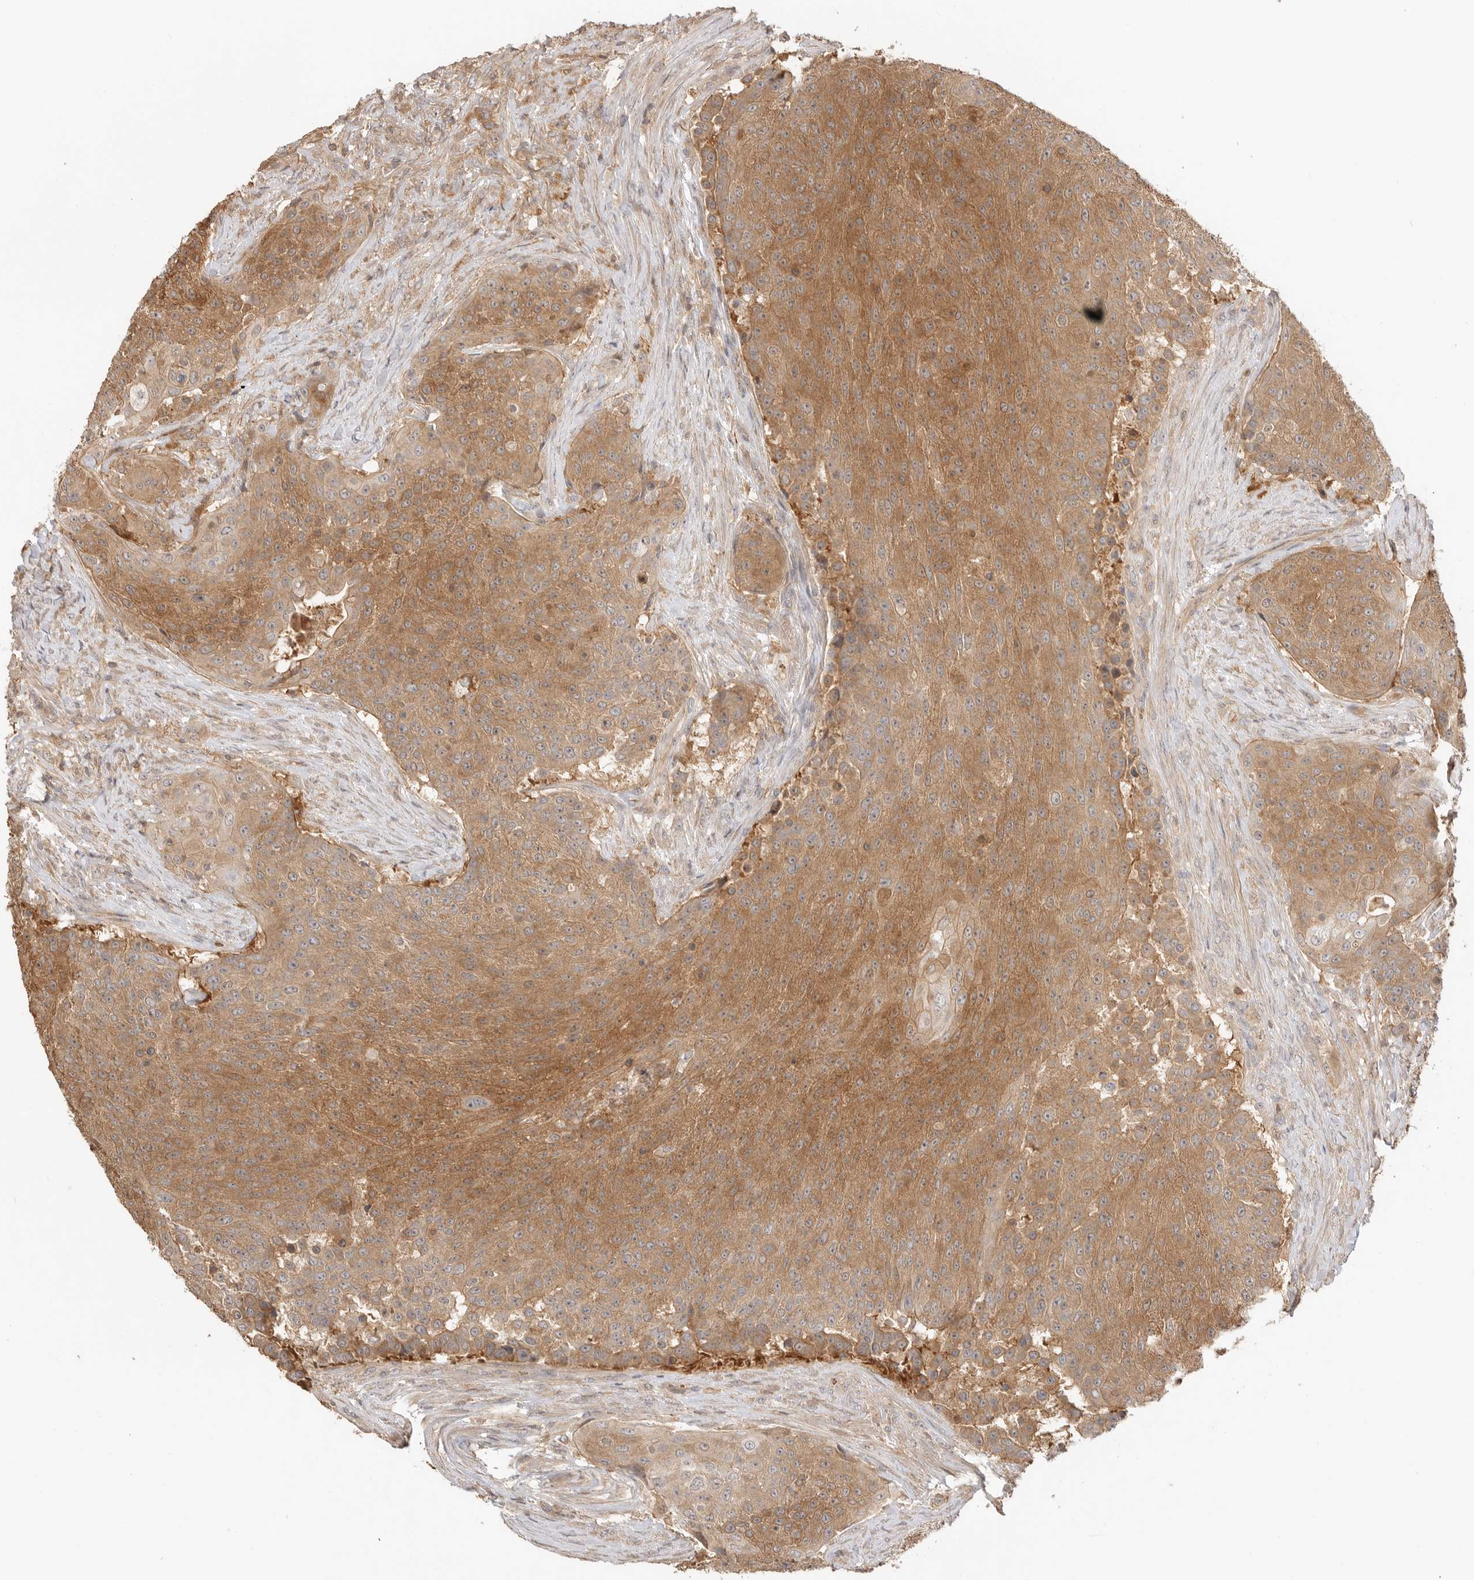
{"staining": {"intensity": "moderate", "quantity": ">75%", "location": "cytoplasmic/membranous"}, "tissue": "urothelial cancer", "cell_type": "Tumor cells", "image_type": "cancer", "snomed": [{"axis": "morphology", "description": "Urothelial carcinoma, High grade"}, {"axis": "topography", "description": "Urinary bladder"}], "caption": "Urothelial cancer stained with a protein marker demonstrates moderate staining in tumor cells.", "gene": "CLDN12", "patient": {"sex": "female", "age": 63}}